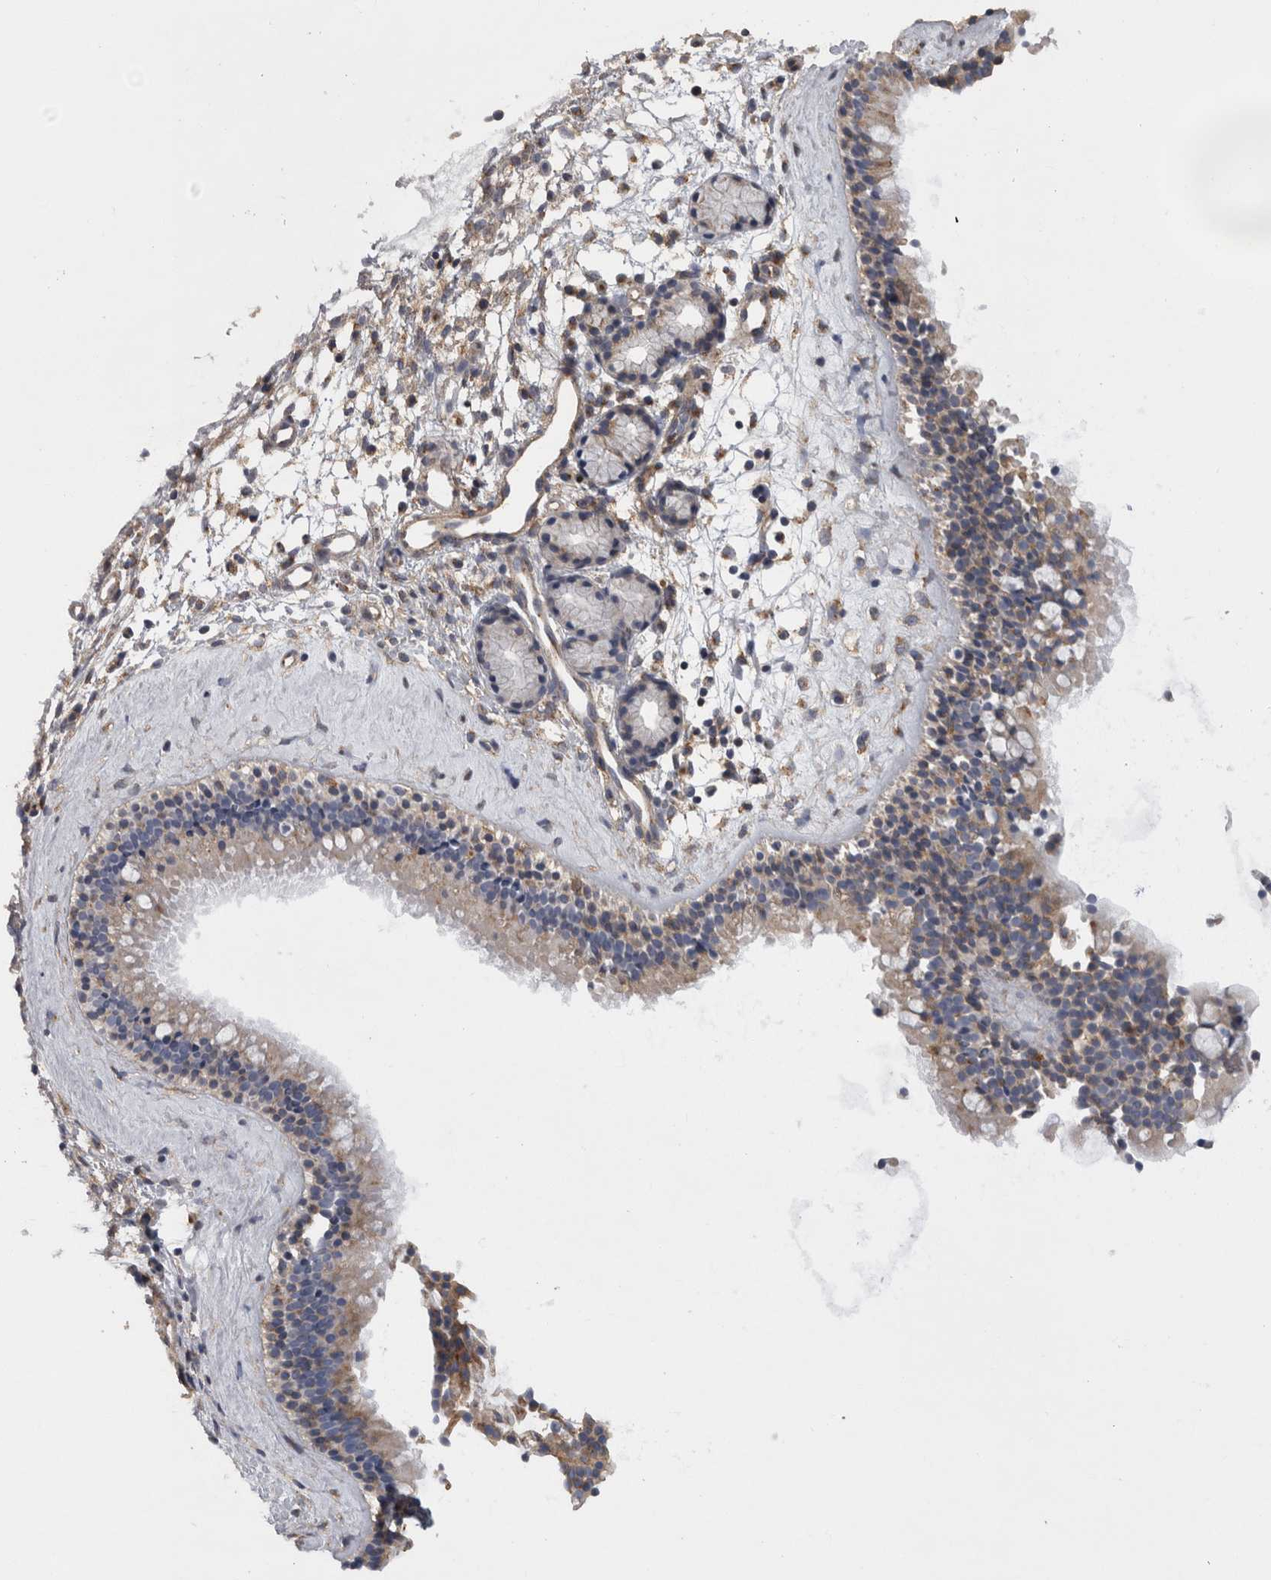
{"staining": {"intensity": "moderate", "quantity": "25%-75%", "location": "cytoplasmic/membranous"}, "tissue": "nasopharynx", "cell_type": "Respiratory epithelial cells", "image_type": "normal", "snomed": [{"axis": "morphology", "description": "Normal tissue, NOS"}, {"axis": "topography", "description": "Nasopharynx"}], "caption": "High-magnification brightfield microscopy of unremarkable nasopharynx stained with DAB (3,3'-diaminobenzidine) (brown) and counterstained with hematoxylin (blue). respiratory epithelial cells exhibit moderate cytoplasmic/membranous staining is identified in about25%-75% of cells. Immunohistochemistry stains the protein of interest in brown and the nuclei are stained blue.", "gene": "ATXN3L", "patient": {"sex": "female", "age": 42}}